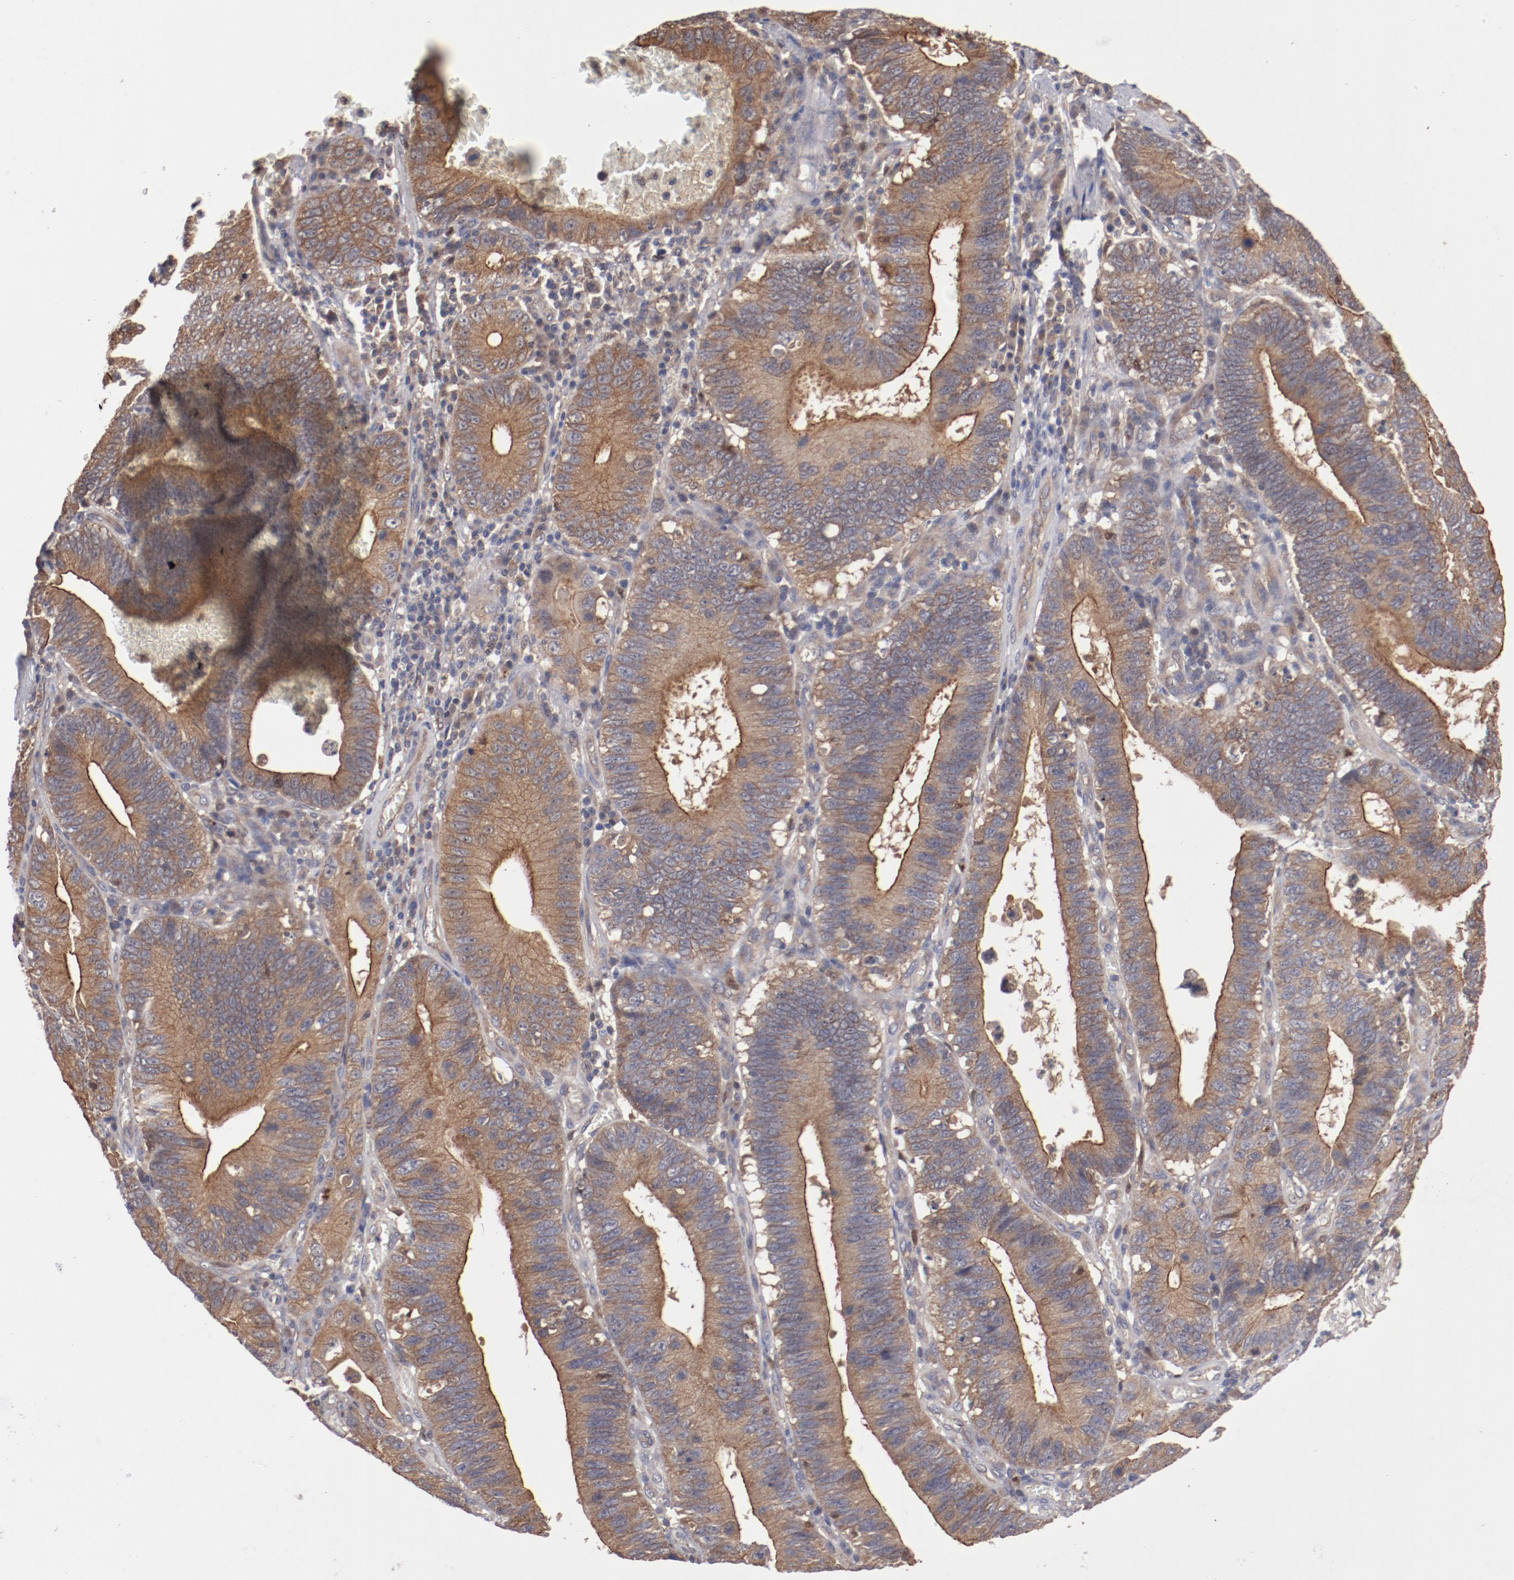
{"staining": {"intensity": "moderate", "quantity": ">75%", "location": "cytoplasmic/membranous"}, "tissue": "stomach cancer", "cell_type": "Tumor cells", "image_type": "cancer", "snomed": [{"axis": "morphology", "description": "Adenocarcinoma, NOS"}, {"axis": "topography", "description": "Stomach"}, {"axis": "topography", "description": "Gastric cardia"}], "caption": "Protein staining exhibits moderate cytoplasmic/membranous positivity in approximately >75% of tumor cells in adenocarcinoma (stomach).", "gene": "DNAAF2", "patient": {"sex": "male", "age": 59}}